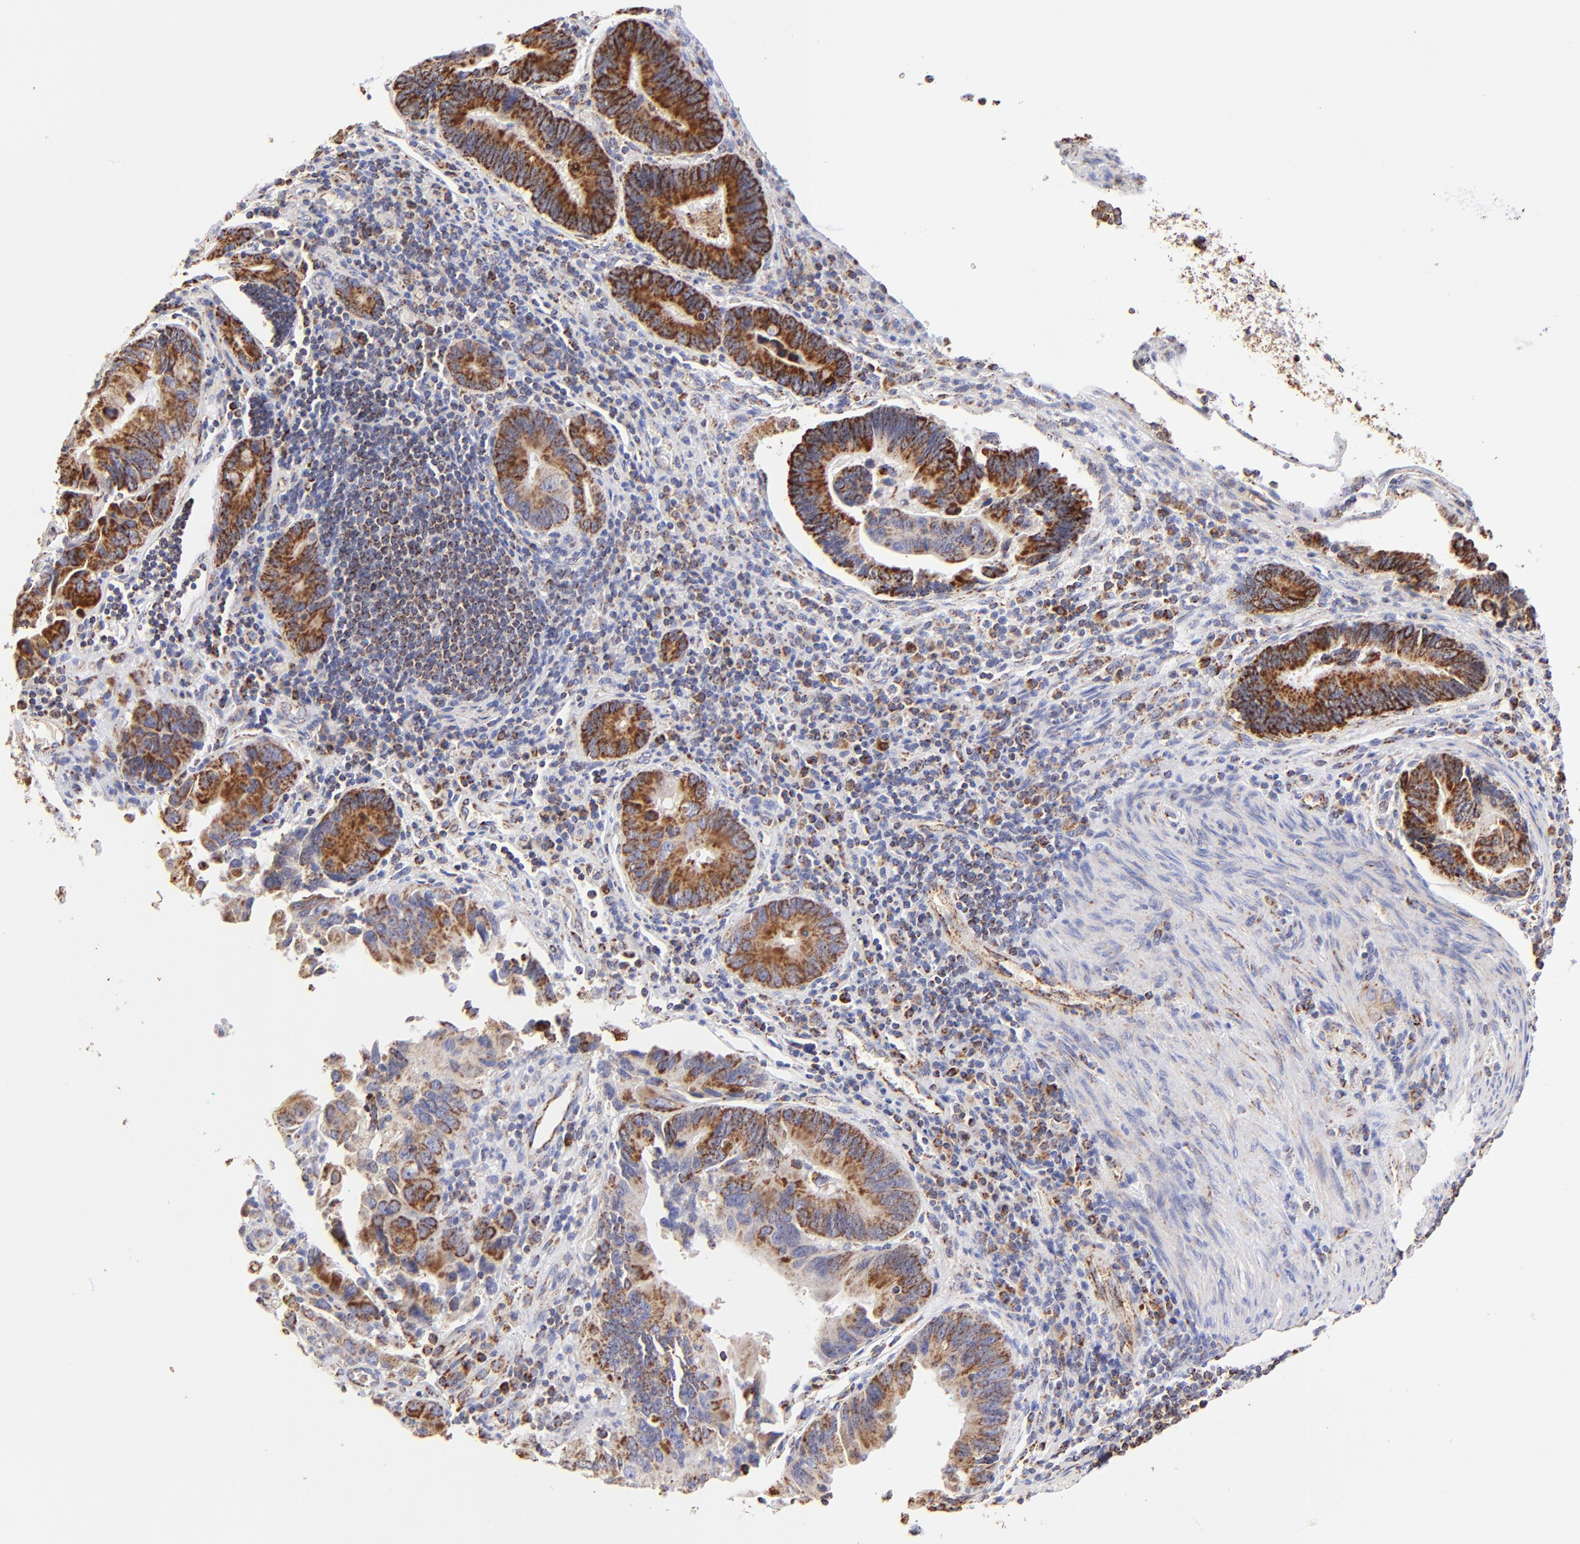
{"staining": {"intensity": "strong", "quantity": ">75%", "location": "cytoplasmic/membranous"}, "tissue": "pancreatic cancer", "cell_type": "Tumor cells", "image_type": "cancer", "snomed": [{"axis": "morphology", "description": "Adenocarcinoma, NOS"}, {"axis": "topography", "description": "Pancreas"}], "caption": "Pancreatic adenocarcinoma stained for a protein (brown) demonstrates strong cytoplasmic/membranous positive staining in about >75% of tumor cells.", "gene": "ECH1", "patient": {"sex": "female", "age": 70}}